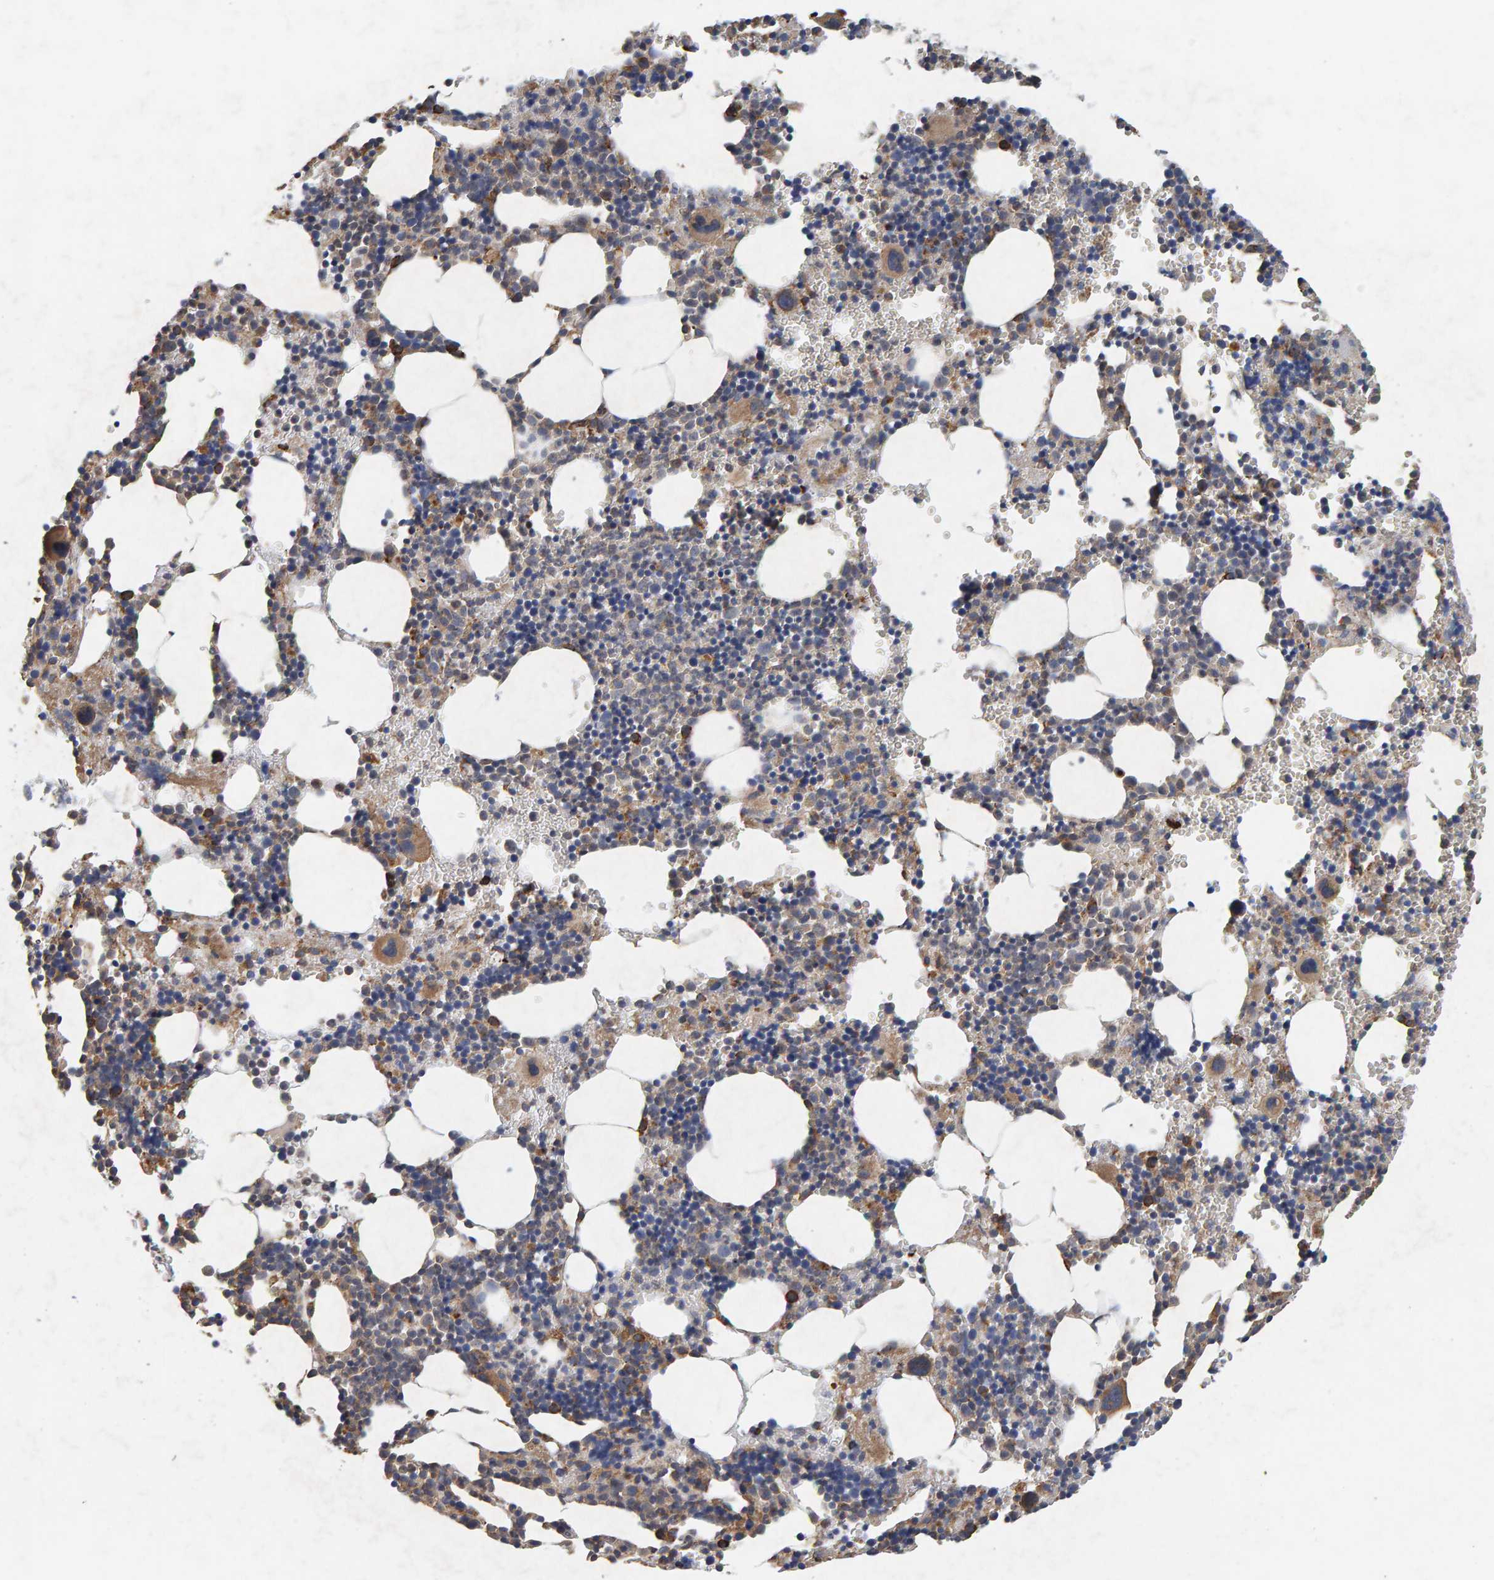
{"staining": {"intensity": "strong", "quantity": "25%-75%", "location": "cytoplasmic/membranous"}, "tissue": "bone marrow", "cell_type": "Hematopoietic cells", "image_type": "normal", "snomed": [{"axis": "morphology", "description": "Normal tissue, NOS"}, {"axis": "morphology", "description": "Inflammation, NOS"}, {"axis": "topography", "description": "Bone marrow"}], "caption": "Hematopoietic cells exhibit high levels of strong cytoplasmic/membranous positivity in approximately 25%-75% of cells in benign human bone marrow. (DAB IHC, brown staining for protein, blue staining for nuclei).", "gene": "PLA2G3", "patient": {"sex": "male", "age": 31}}